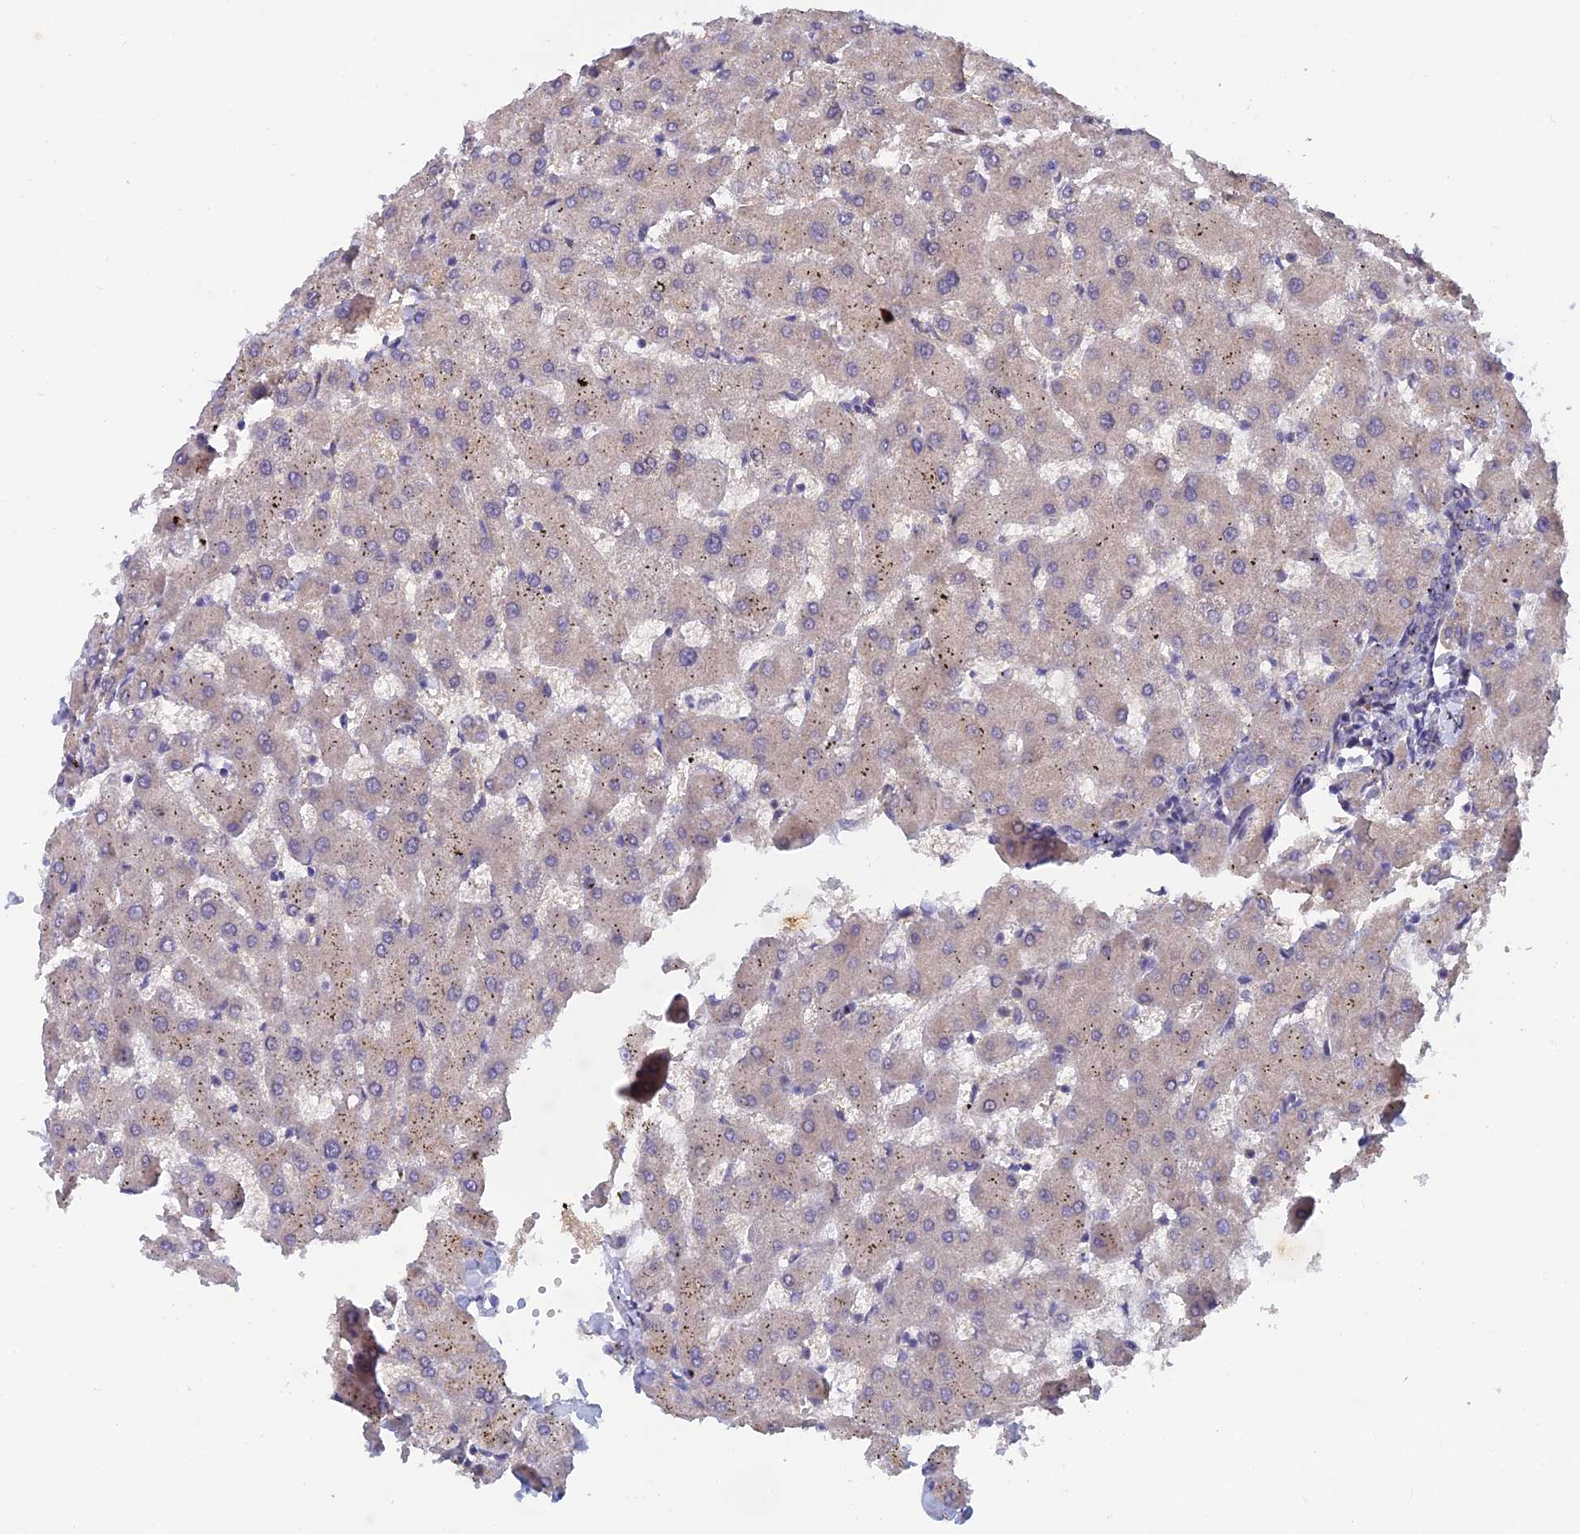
{"staining": {"intensity": "negative", "quantity": "none", "location": "none"}, "tissue": "liver", "cell_type": "Cholangiocytes", "image_type": "normal", "snomed": [{"axis": "morphology", "description": "Normal tissue, NOS"}, {"axis": "topography", "description": "Liver"}], "caption": "DAB immunohistochemical staining of normal human liver reveals no significant positivity in cholangiocytes. (Brightfield microscopy of DAB (3,3'-diaminobenzidine) immunohistochemistry at high magnification).", "gene": "SRA1", "patient": {"sex": "female", "age": 63}}